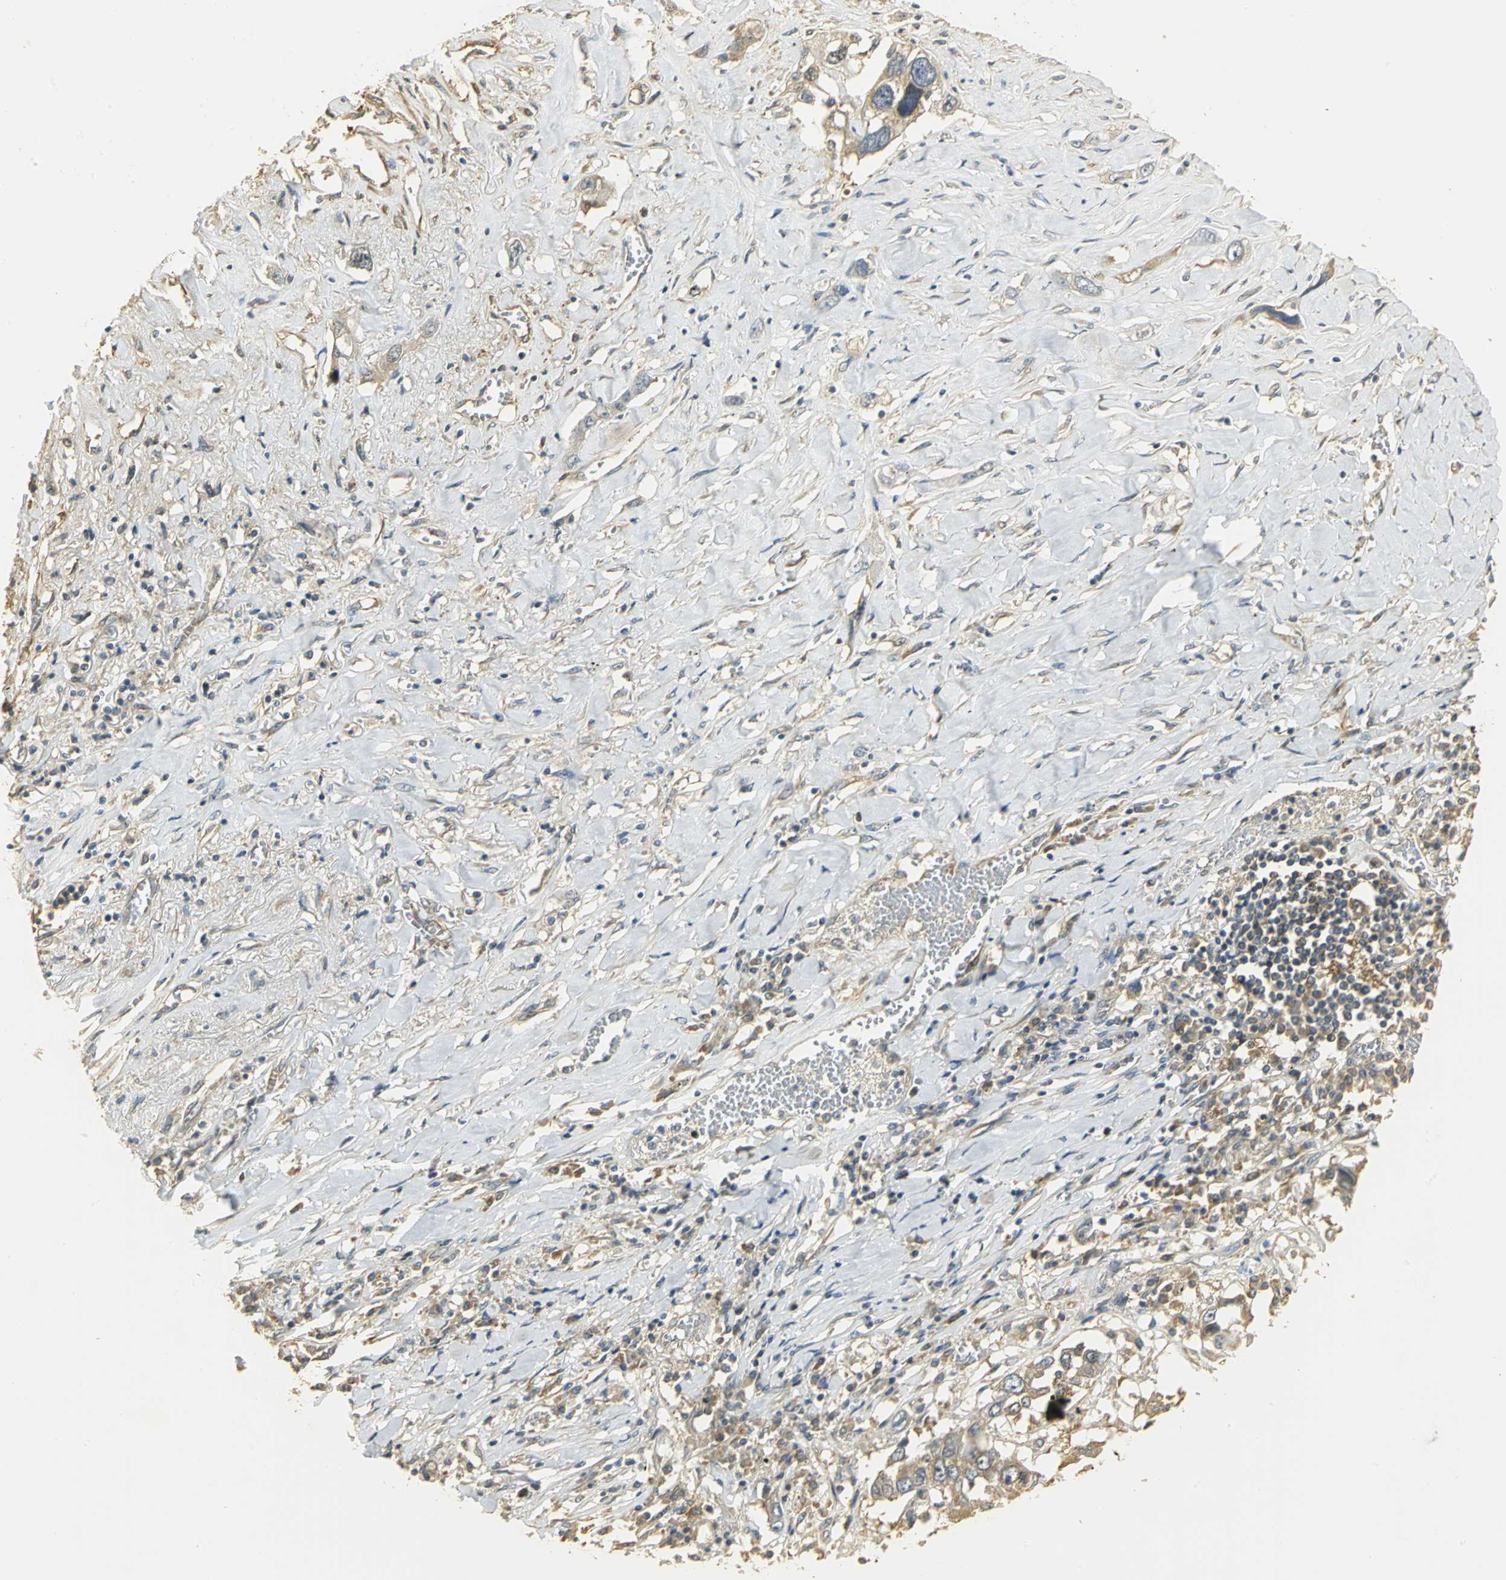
{"staining": {"intensity": "moderate", "quantity": ">75%", "location": "cytoplasmic/membranous"}, "tissue": "lung cancer", "cell_type": "Tumor cells", "image_type": "cancer", "snomed": [{"axis": "morphology", "description": "Squamous cell carcinoma, NOS"}, {"axis": "topography", "description": "Lung"}], "caption": "A micrograph of lung squamous cell carcinoma stained for a protein displays moderate cytoplasmic/membranous brown staining in tumor cells.", "gene": "RARS1", "patient": {"sex": "male", "age": 71}}